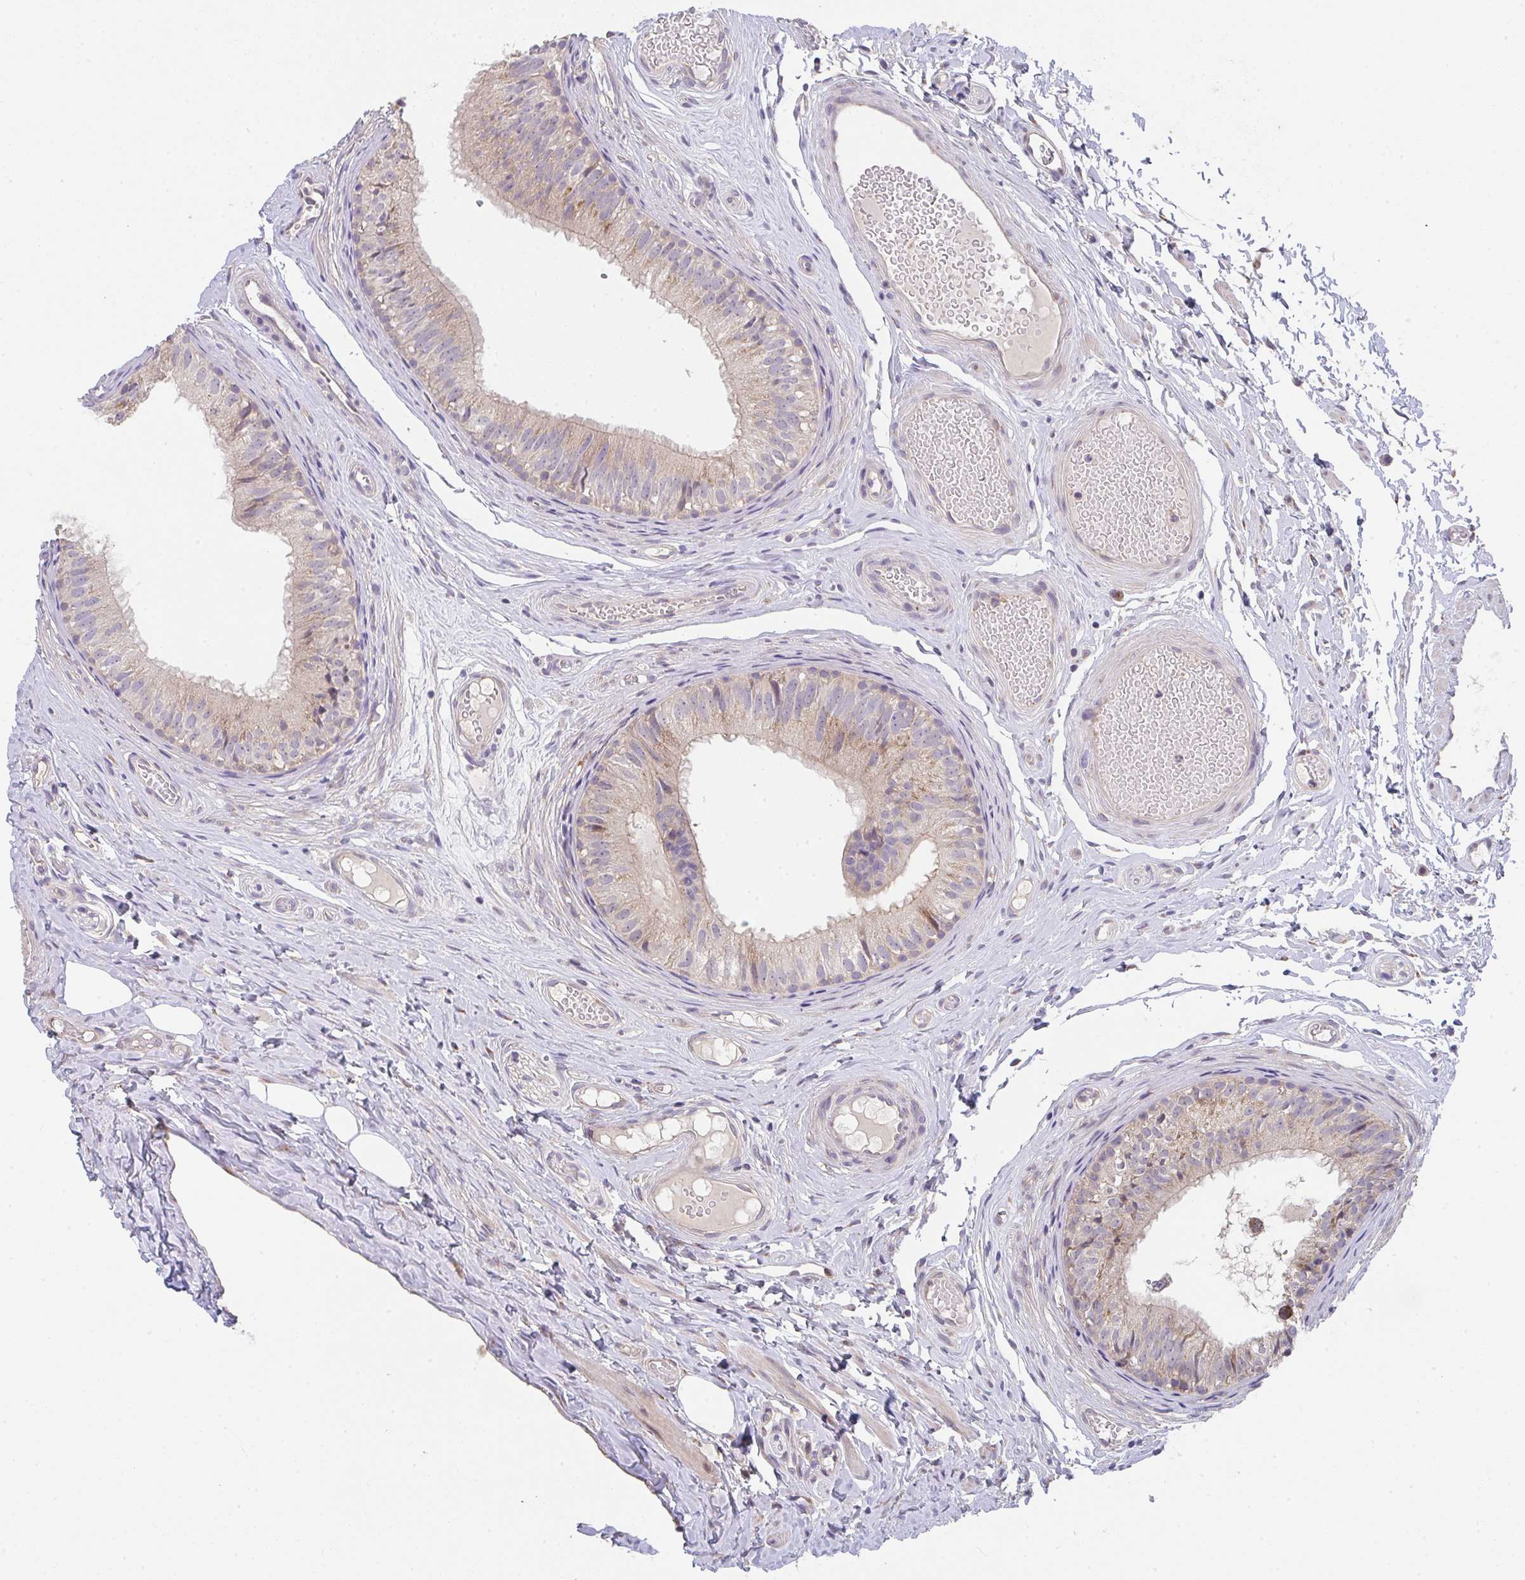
{"staining": {"intensity": "weak", "quantity": ">75%", "location": "cytoplasmic/membranous"}, "tissue": "epididymis", "cell_type": "Glandular cells", "image_type": "normal", "snomed": [{"axis": "morphology", "description": "Normal tissue, NOS"}, {"axis": "morphology", "description": "Seminoma, NOS"}, {"axis": "topography", "description": "Testis"}, {"axis": "topography", "description": "Epididymis"}], "caption": "Protein expression analysis of normal human epididymis reveals weak cytoplasmic/membranous positivity in about >75% of glandular cells.", "gene": "TSPAN31", "patient": {"sex": "male", "age": 34}}